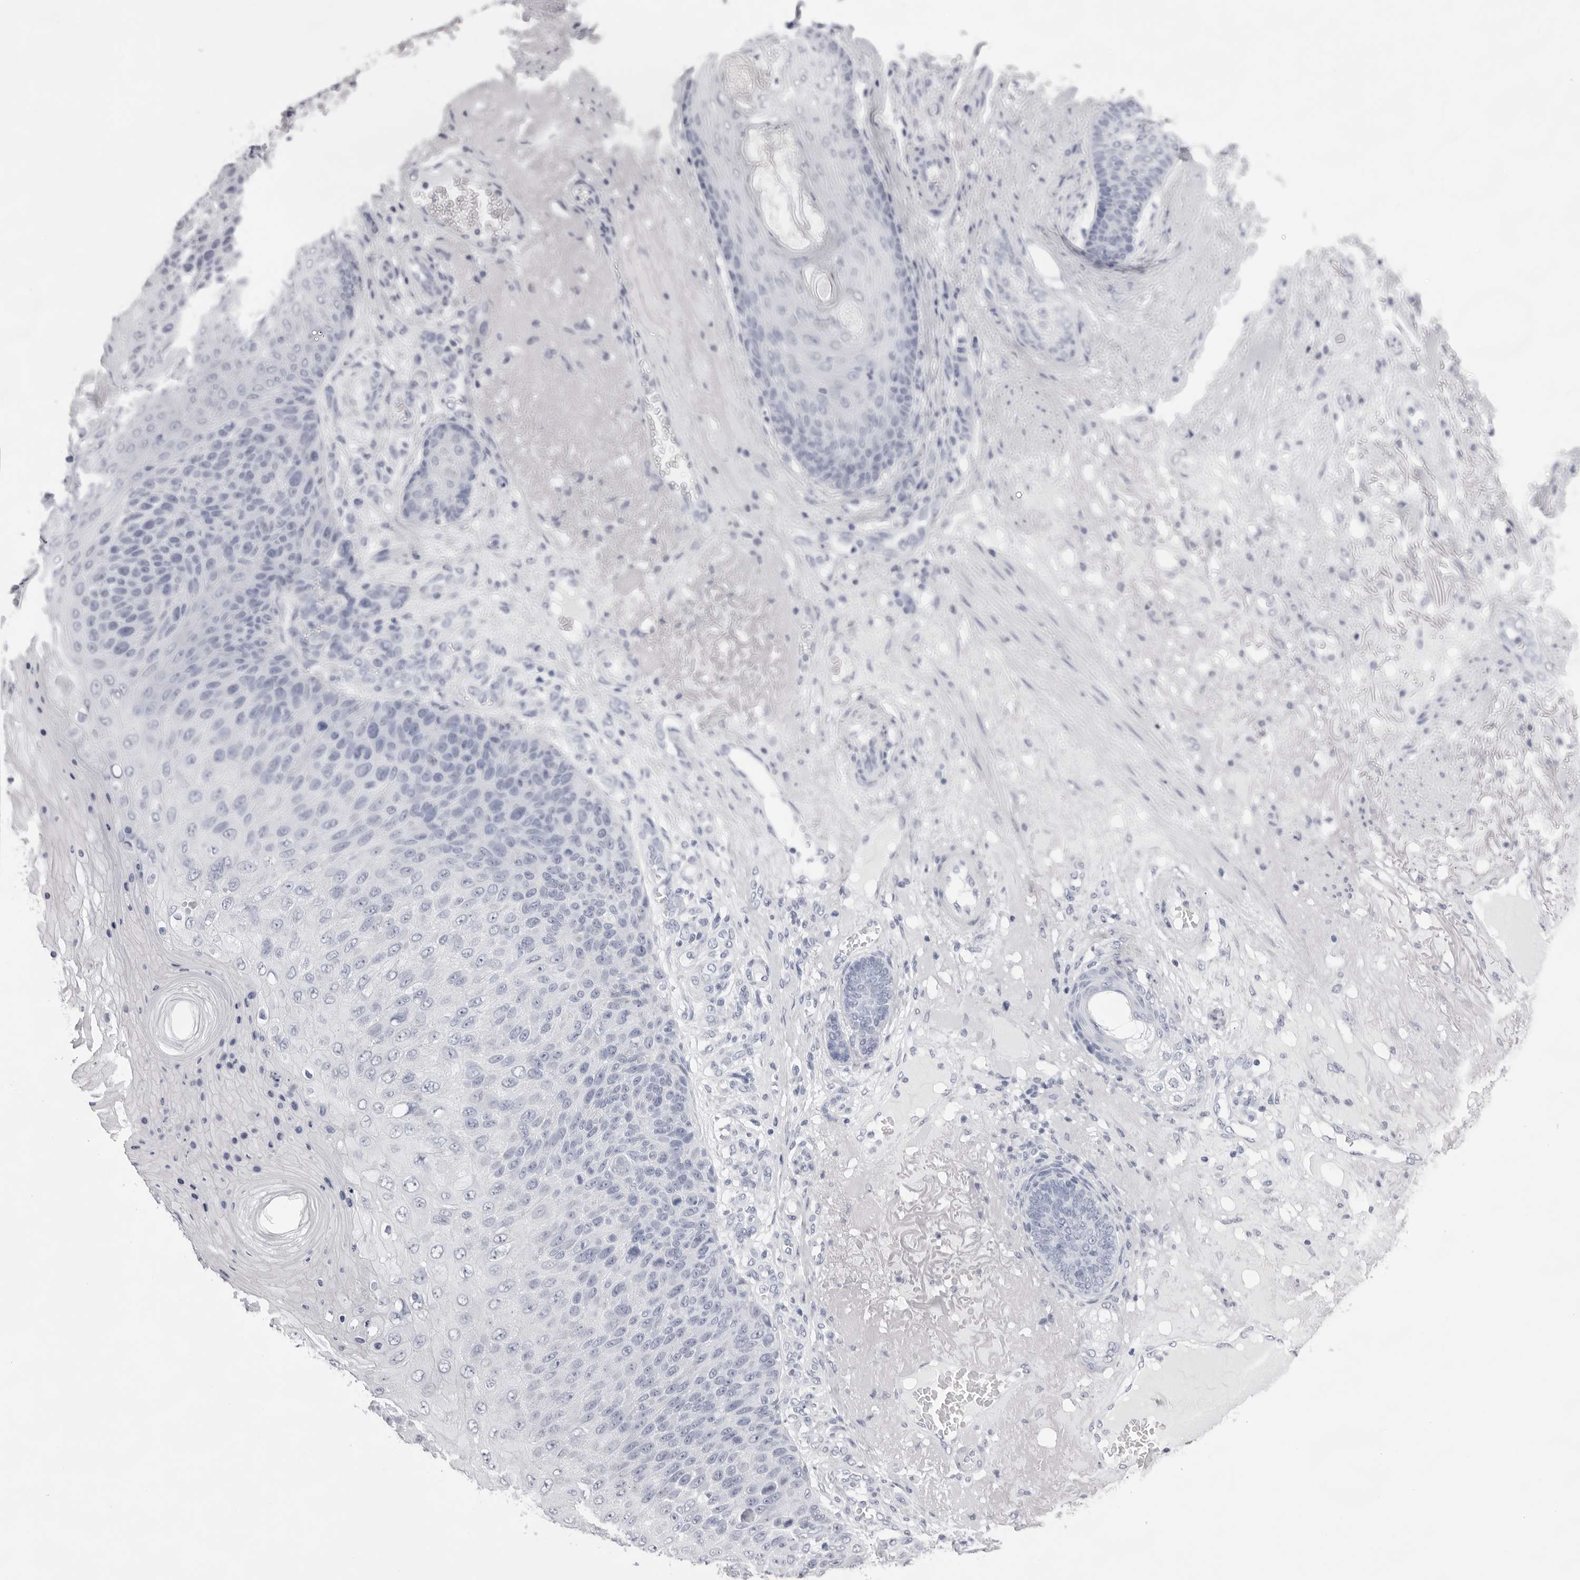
{"staining": {"intensity": "negative", "quantity": "none", "location": "none"}, "tissue": "skin cancer", "cell_type": "Tumor cells", "image_type": "cancer", "snomed": [{"axis": "morphology", "description": "Squamous cell carcinoma, NOS"}, {"axis": "topography", "description": "Skin"}], "caption": "Immunohistochemistry photomicrograph of skin cancer (squamous cell carcinoma) stained for a protein (brown), which exhibits no positivity in tumor cells. The staining was performed using DAB to visualize the protein expression in brown, while the nuclei were stained in blue with hematoxylin (Magnification: 20x).", "gene": "TMOD4", "patient": {"sex": "female", "age": 88}}